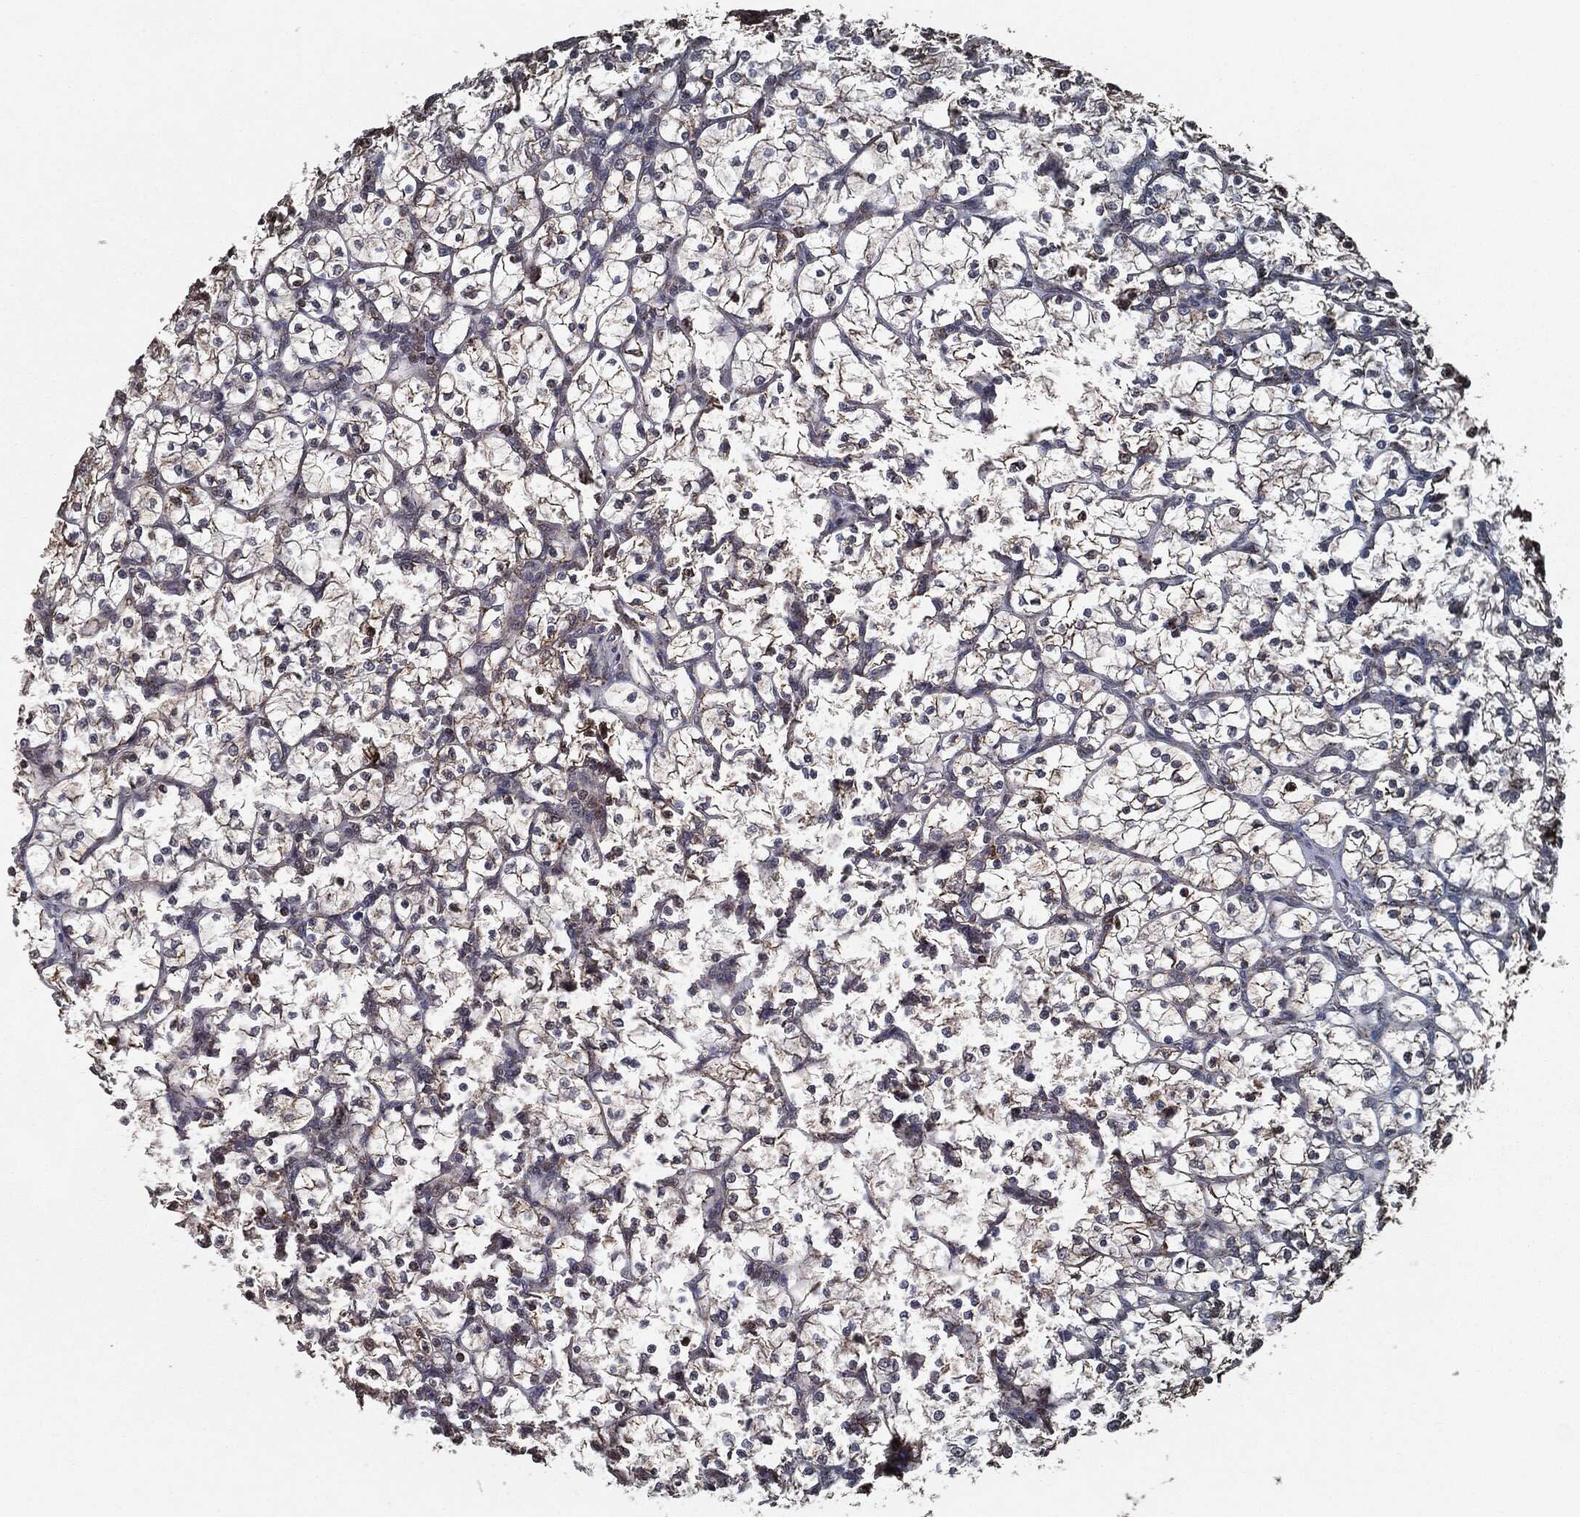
{"staining": {"intensity": "moderate", "quantity": "<25%", "location": "nuclear"}, "tissue": "renal cancer", "cell_type": "Tumor cells", "image_type": "cancer", "snomed": [{"axis": "morphology", "description": "Adenocarcinoma, NOS"}, {"axis": "topography", "description": "Kidney"}], "caption": "Immunohistochemical staining of adenocarcinoma (renal) shows low levels of moderate nuclear protein expression in approximately <25% of tumor cells.", "gene": "CHCHD2", "patient": {"sex": "female", "age": 89}}